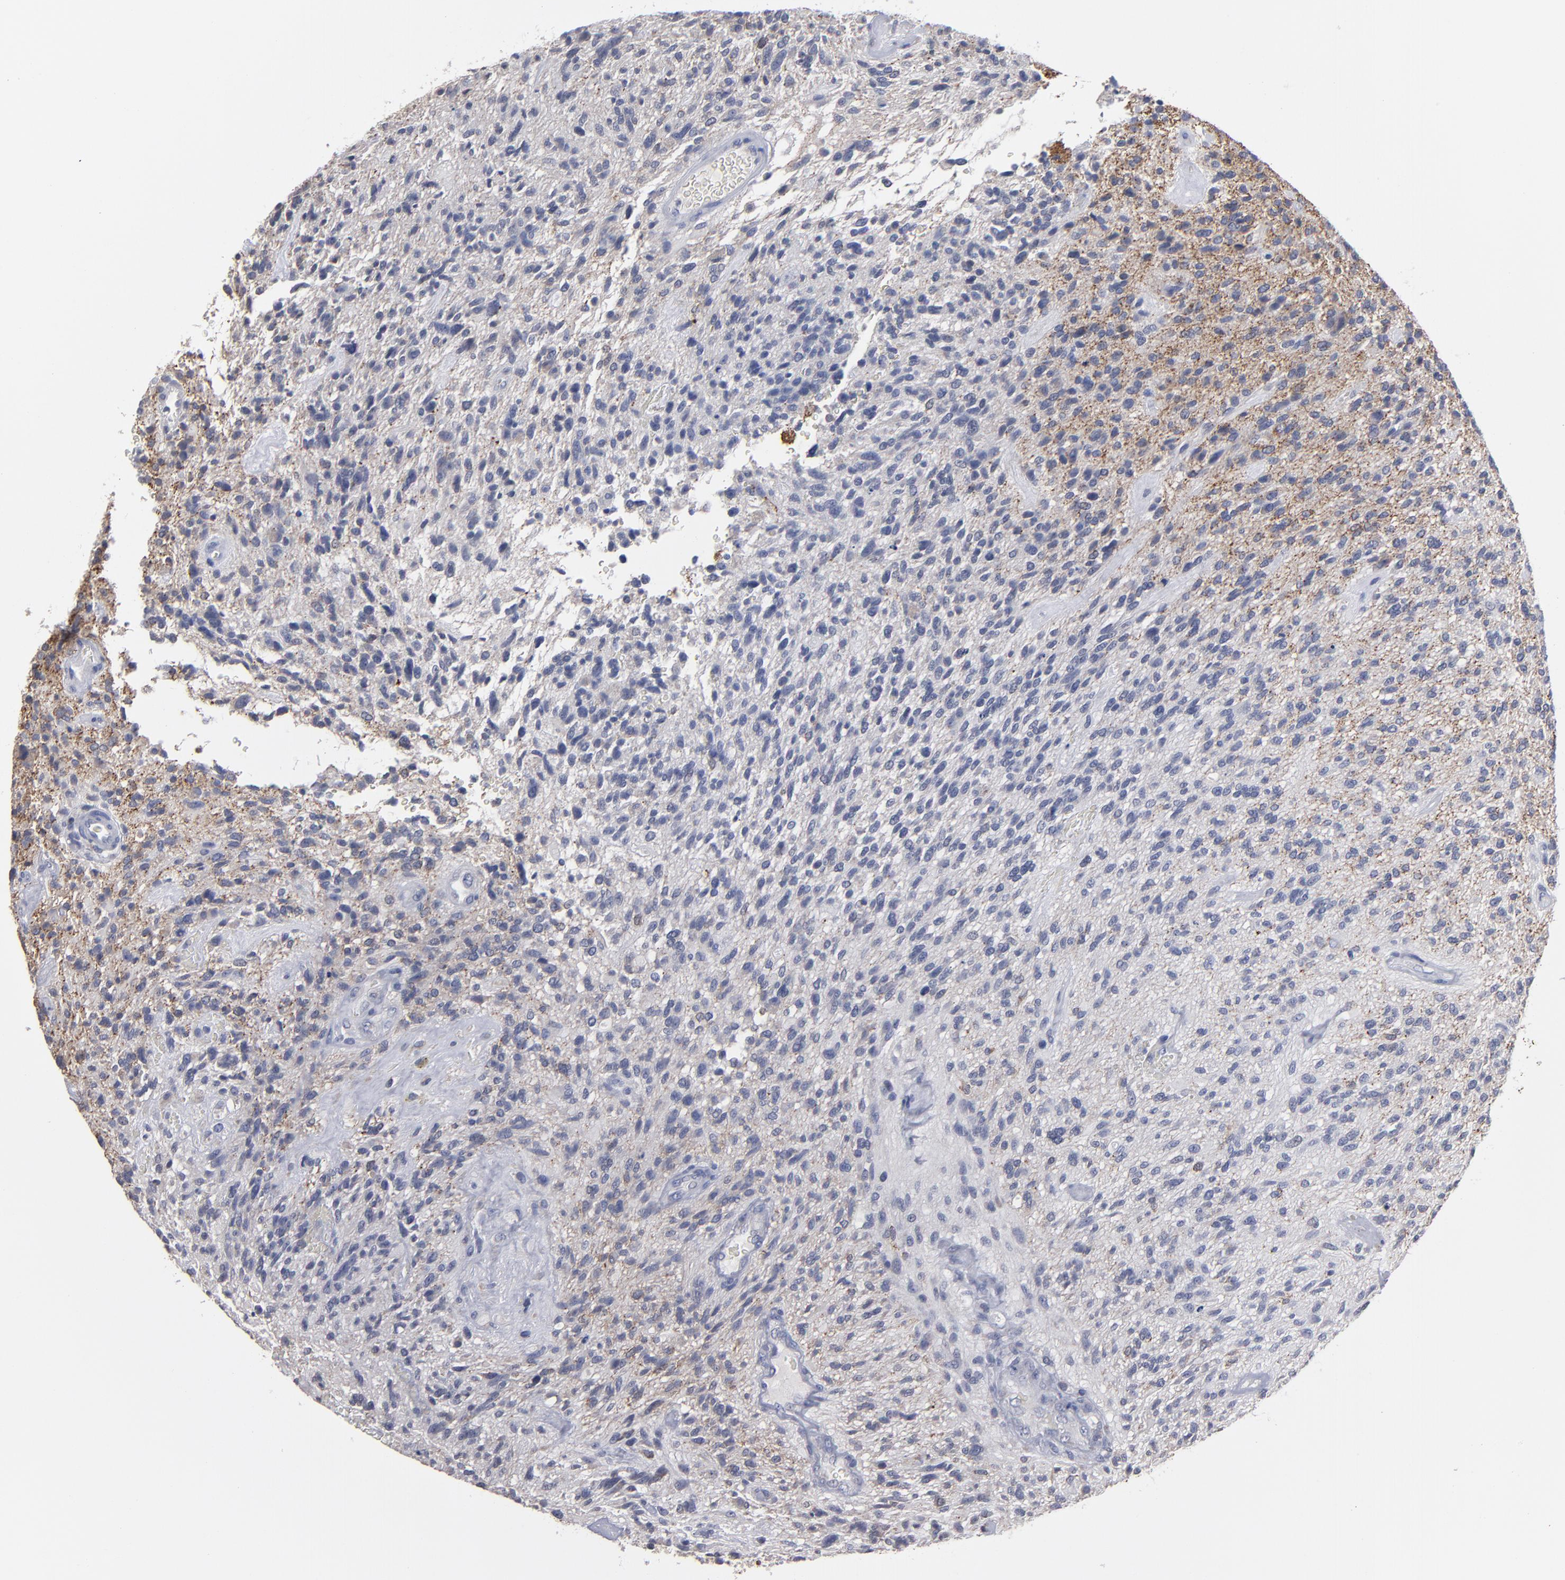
{"staining": {"intensity": "negative", "quantity": "none", "location": "none"}, "tissue": "glioma", "cell_type": "Tumor cells", "image_type": "cancer", "snomed": [{"axis": "morphology", "description": "Normal tissue, NOS"}, {"axis": "morphology", "description": "Glioma, malignant, High grade"}, {"axis": "topography", "description": "Cerebral cortex"}], "caption": "Malignant glioma (high-grade) was stained to show a protein in brown. There is no significant positivity in tumor cells. Nuclei are stained in blue.", "gene": "RPH3A", "patient": {"sex": "male", "age": 75}}